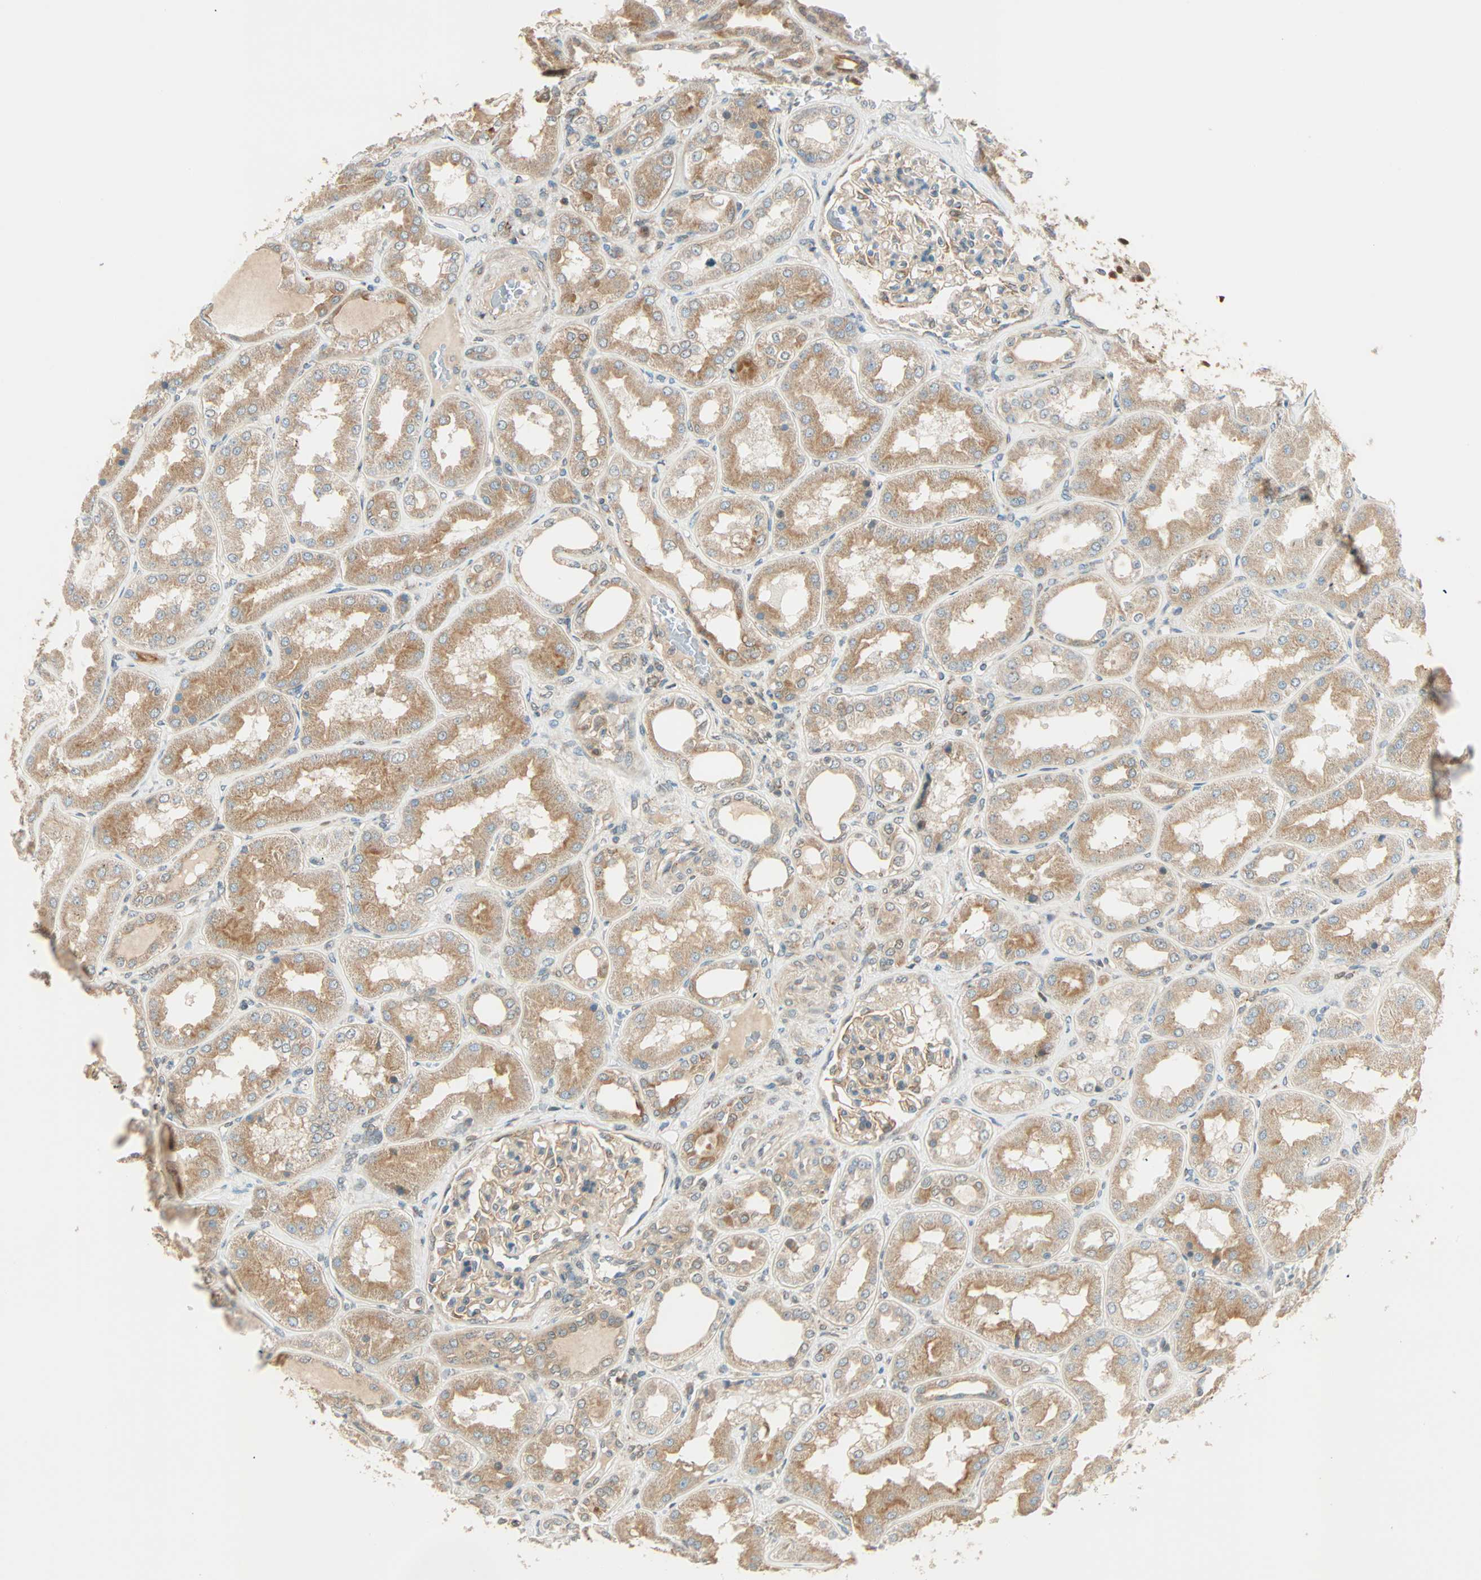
{"staining": {"intensity": "strong", "quantity": "25%-75%", "location": "cytoplasmic/membranous,nuclear"}, "tissue": "kidney", "cell_type": "Cells in glomeruli", "image_type": "normal", "snomed": [{"axis": "morphology", "description": "Normal tissue, NOS"}, {"axis": "topography", "description": "Kidney"}], "caption": "IHC (DAB) staining of unremarkable human kidney shows strong cytoplasmic/membranous,nuclear protein expression in approximately 25%-75% of cells in glomeruli.", "gene": "PNPLA6", "patient": {"sex": "female", "age": 56}}